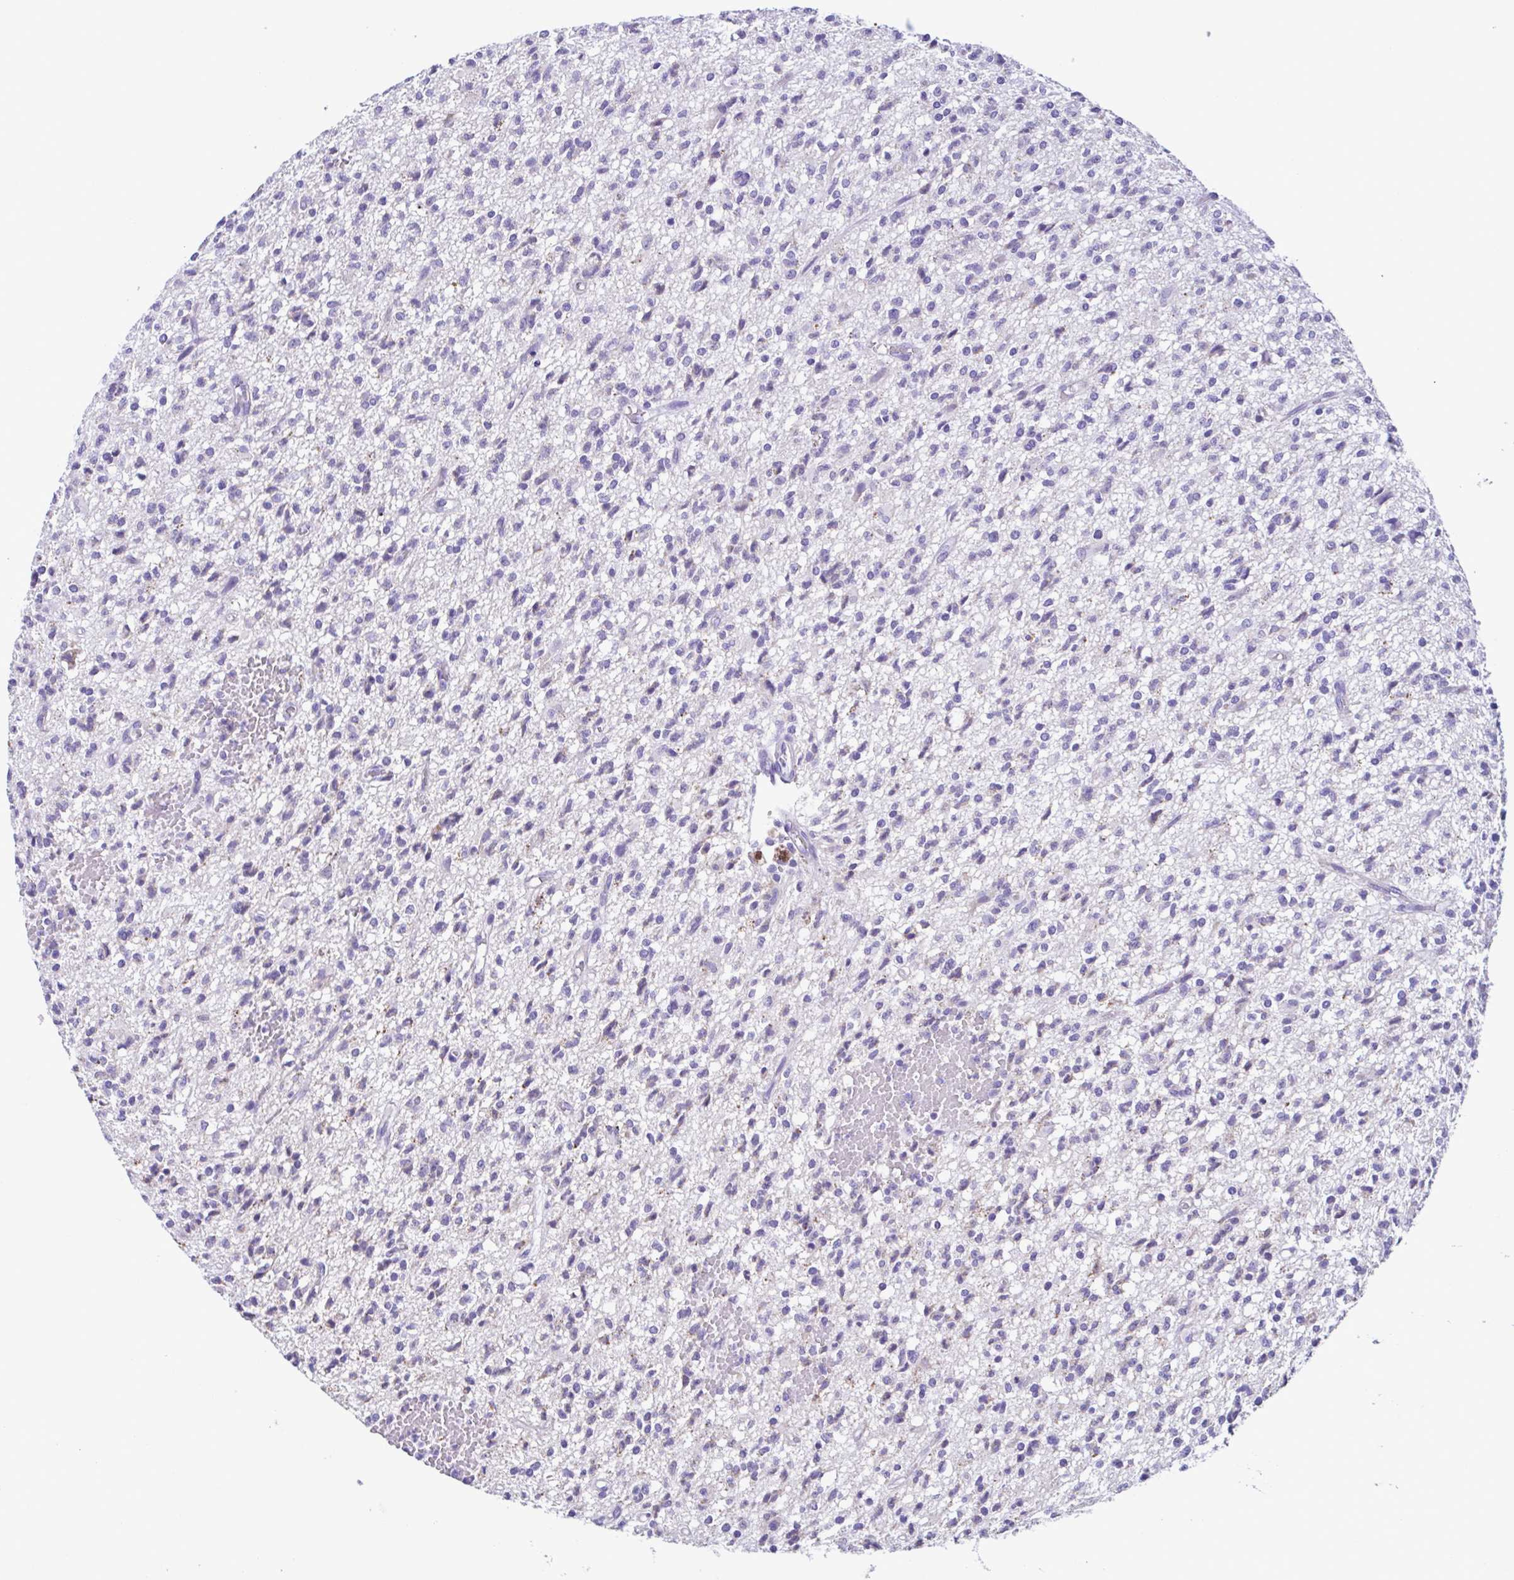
{"staining": {"intensity": "negative", "quantity": "none", "location": "none"}, "tissue": "glioma", "cell_type": "Tumor cells", "image_type": "cancer", "snomed": [{"axis": "morphology", "description": "Glioma, malignant, Low grade"}, {"axis": "topography", "description": "Brain"}], "caption": "This is an immunohistochemistry (IHC) micrograph of human glioma. There is no staining in tumor cells.", "gene": "ACTRT3", "patient": {"sex": "male", "age": 64}}